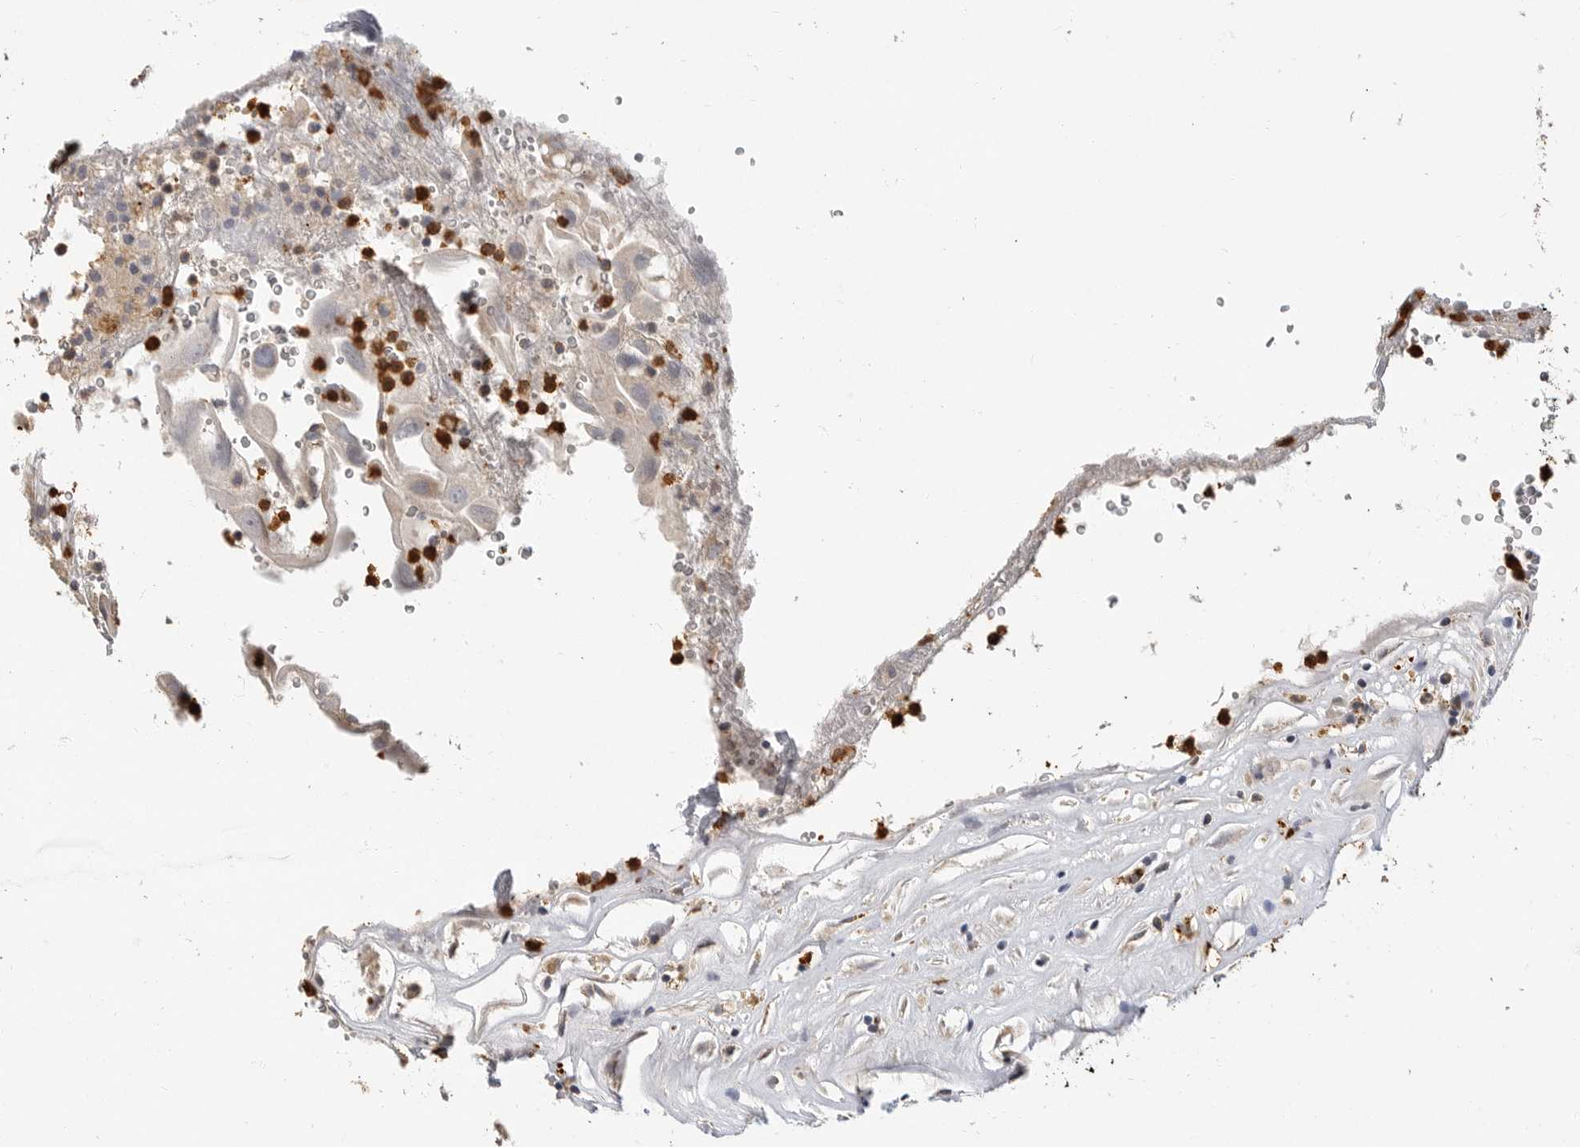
{"staining": {"intensity": "weak", "quantity": "25%-75%", "location": "cytoplasmic/membranous"}, "tissue": "thyroid cancer", "cell_type": "Tumor cells", "image_type": "cancer", "snomed": [{"axis": "morphology", "description": "Papillary adenocarcinoma, NOS"}, {"axis": "topography", "description": "Thyroid gland"}], "caption": "Tumor cells display low levels of weak cytoplasmic/membranous staining in approximately 25%-75% of cells in papillary adenocarcinoma (thyroid).", "gene": "LTBR", "patient": {"sex": "male", "age": 77}}